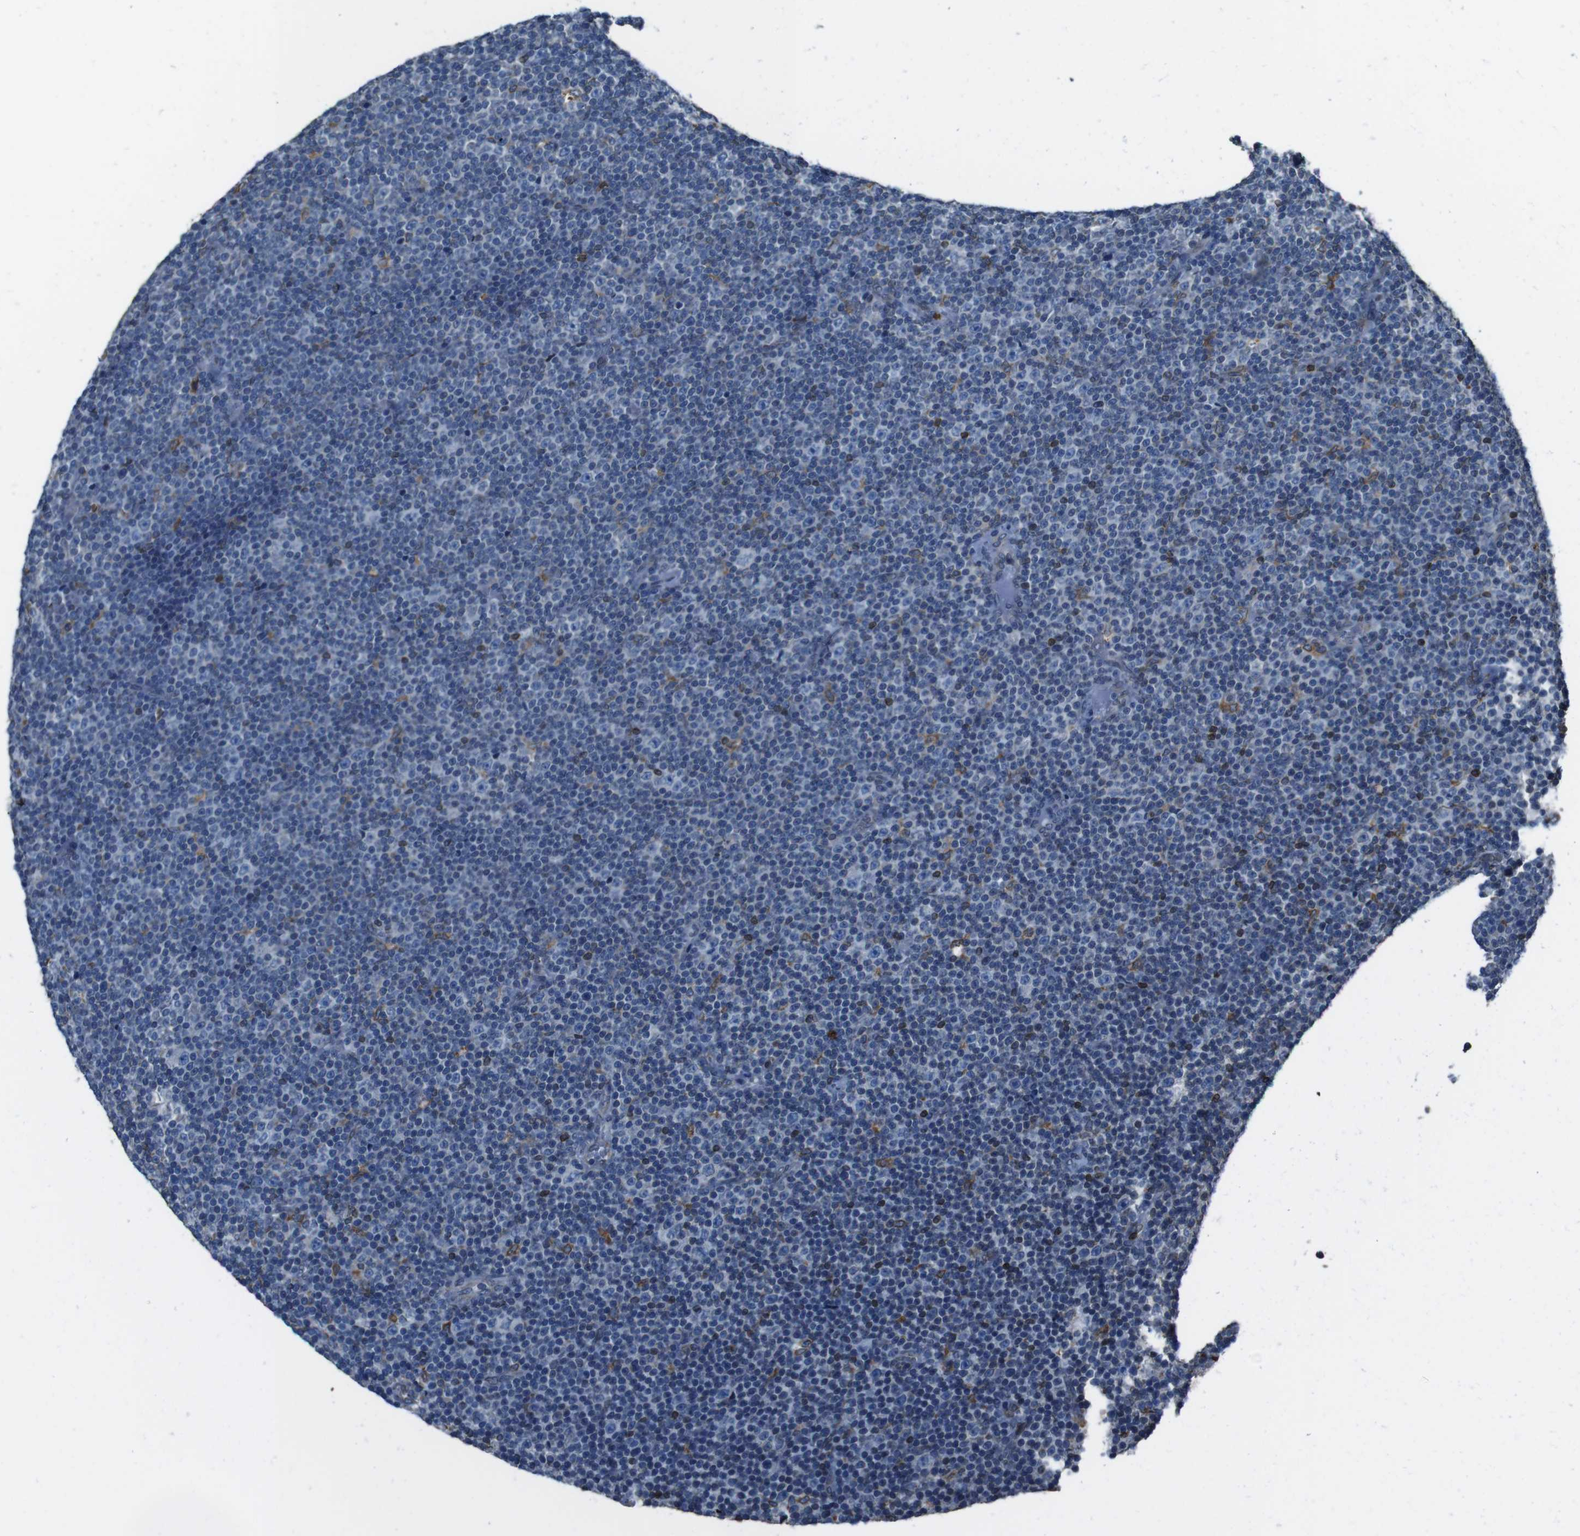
{"staining": {"intensity": "weak", "quantity": "<25%", "location": "cytoplasmic/membranous"}, "tissue": "lymphoma", "cell_type": "Tumor cells", "image_type": "cancer", "snomed": [{"axis": "morphology", "description": "Malignant lymphoma, non-Hodgkin's type, Low grade"}, {"axis": "topography", "description": "Lymph node"}], "caption": "This is a image of IHC staining of lymphoma, which shows no expression in tumor cells.", "gene": "APMAP", "patient": {"sex": "female", "age": 67}}